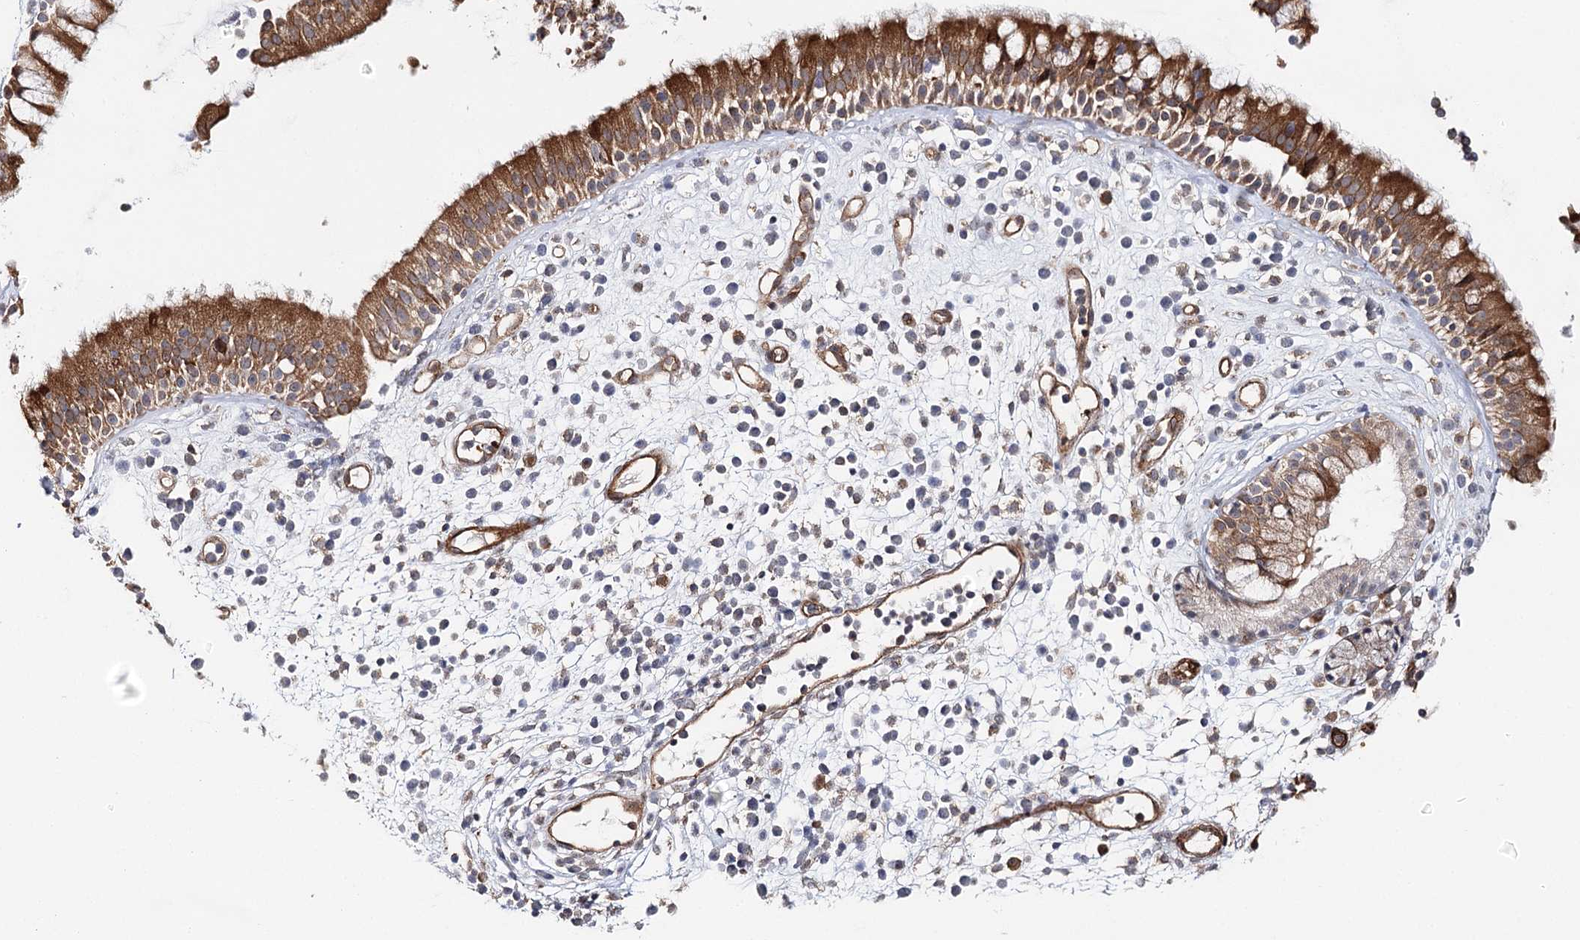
{"staining": {"intensity": "strong", "quantity": ">75%", "location": "cytoplasmic/membranous"}, "tissue": "nasopharynx", "cell_type": "Respiratory epithelial cells", "image_type": "normal", "snomed": [{"axis": "morphology", "description": "Normal tissue, NOS"}, {"axis": "morphology", "description": "Inflammation, NOS"}, {"axis": "topography", "description": "Nasopharynx"}], "caption": "Benign nasopharynx was stained to show a protein in brown. There is high levels of strong cytoplasmic/membranous staining in about >75% of respiratory epithelial cells. The staining is performed using DAB brown chromogen to label protein expression. The nuclei are counter-stained blue using hematoxylin.", "gene": "MKNK1", "patient": {"sex": "male", "age": 29}}